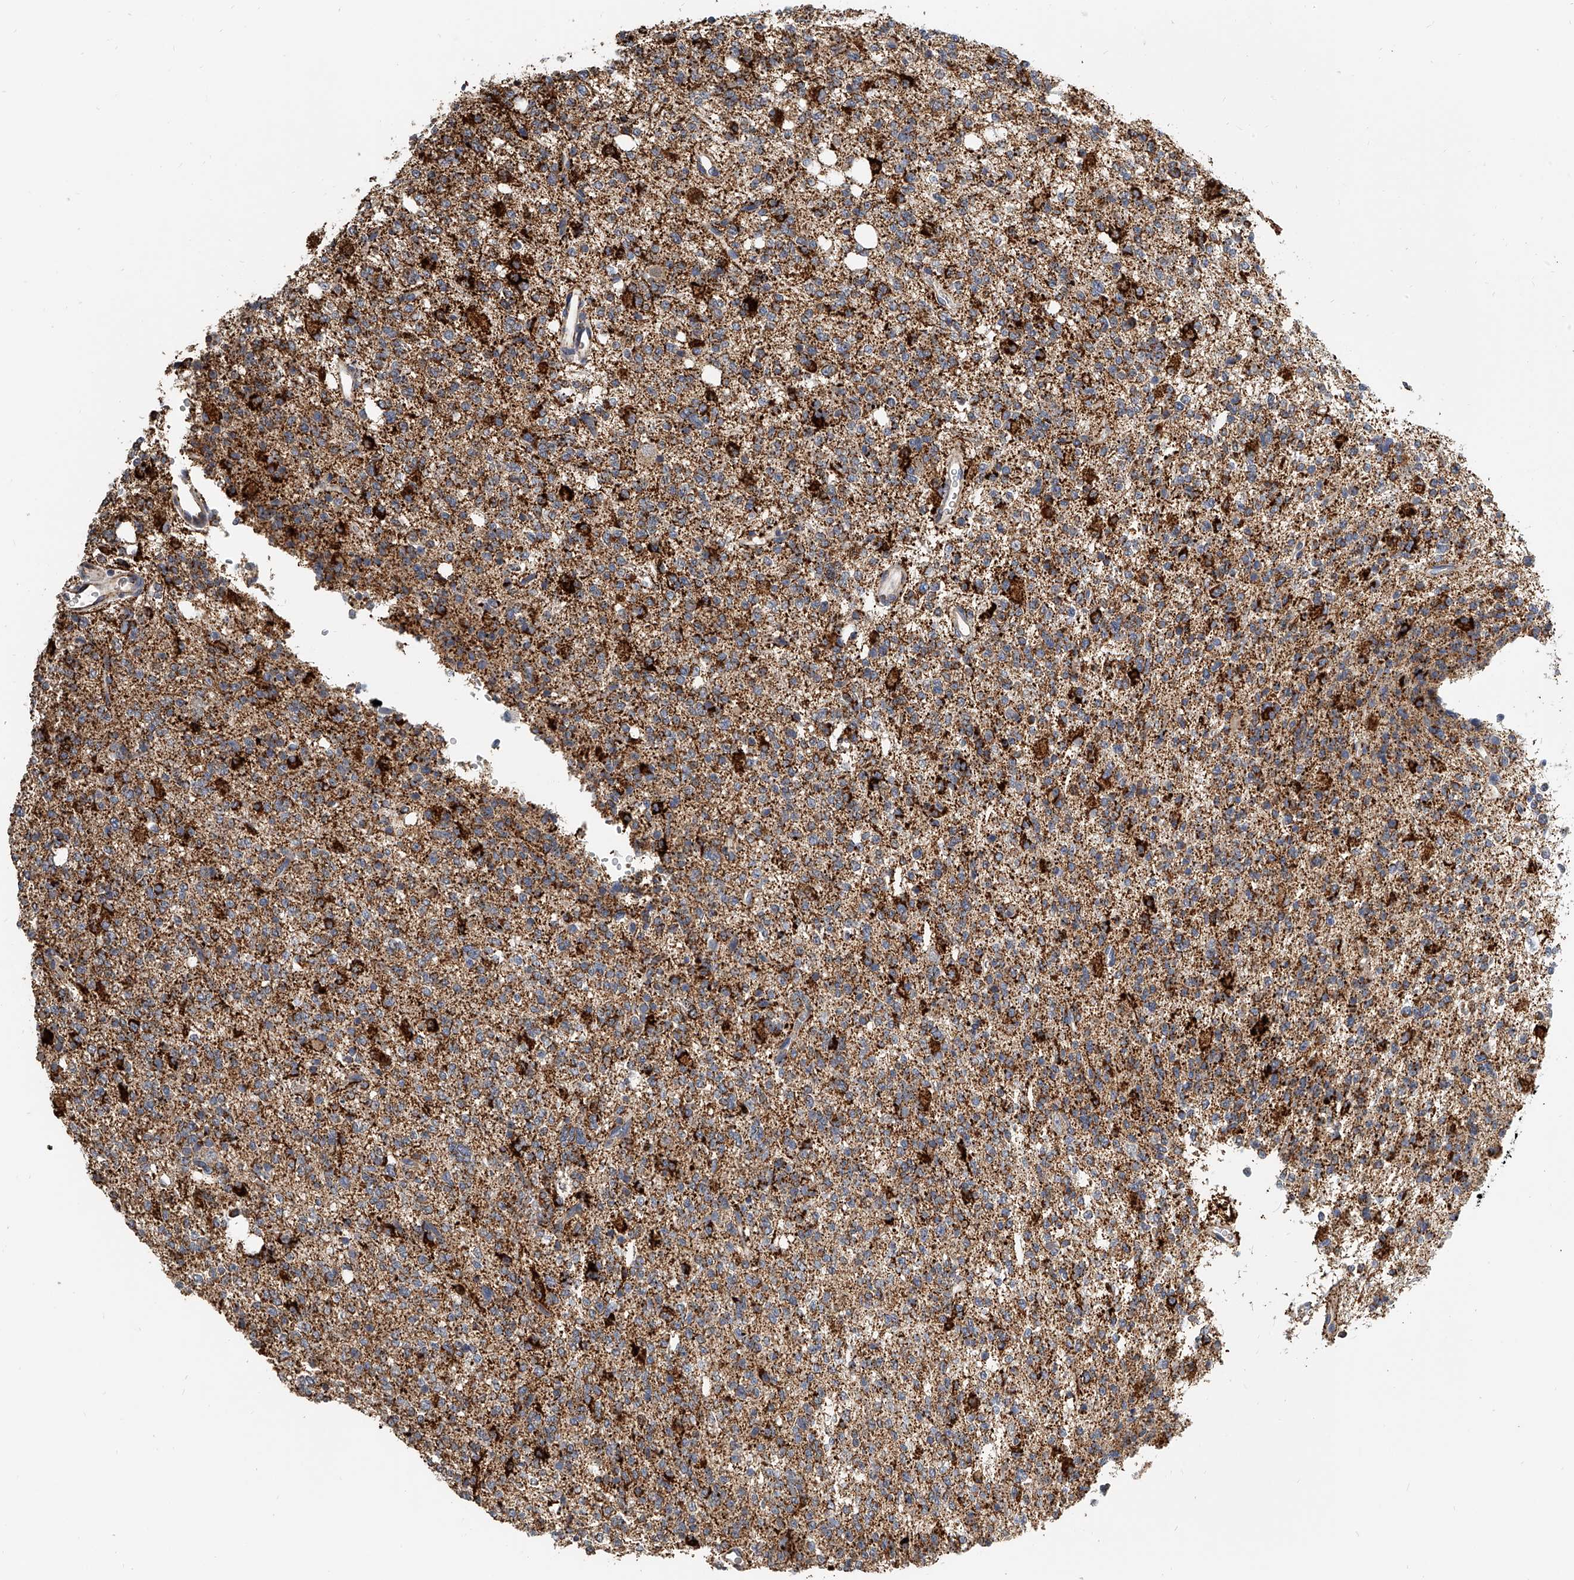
{"staining": {"intensity": "strong", "quantity": "25%-75%", "location": "cytoplasmic/membranous"}, "tissue": "glioma", "cell_type": "Tumor cells", "image_type": "cancer", "snomed": [{"axis": "morphology", "description": "Glioma, malignant, High grade"}, {"axis": "topography", "description": "Brain"}], "caption": "Immunohistochemistry of human malignant high-grade glioma reveals high levels of strong cytoplasmic/membranous positivity in approximately 25%-75% of tumor cells.", "gene": "KLHL7", "patient": {"sex": "female", "age": 62}}